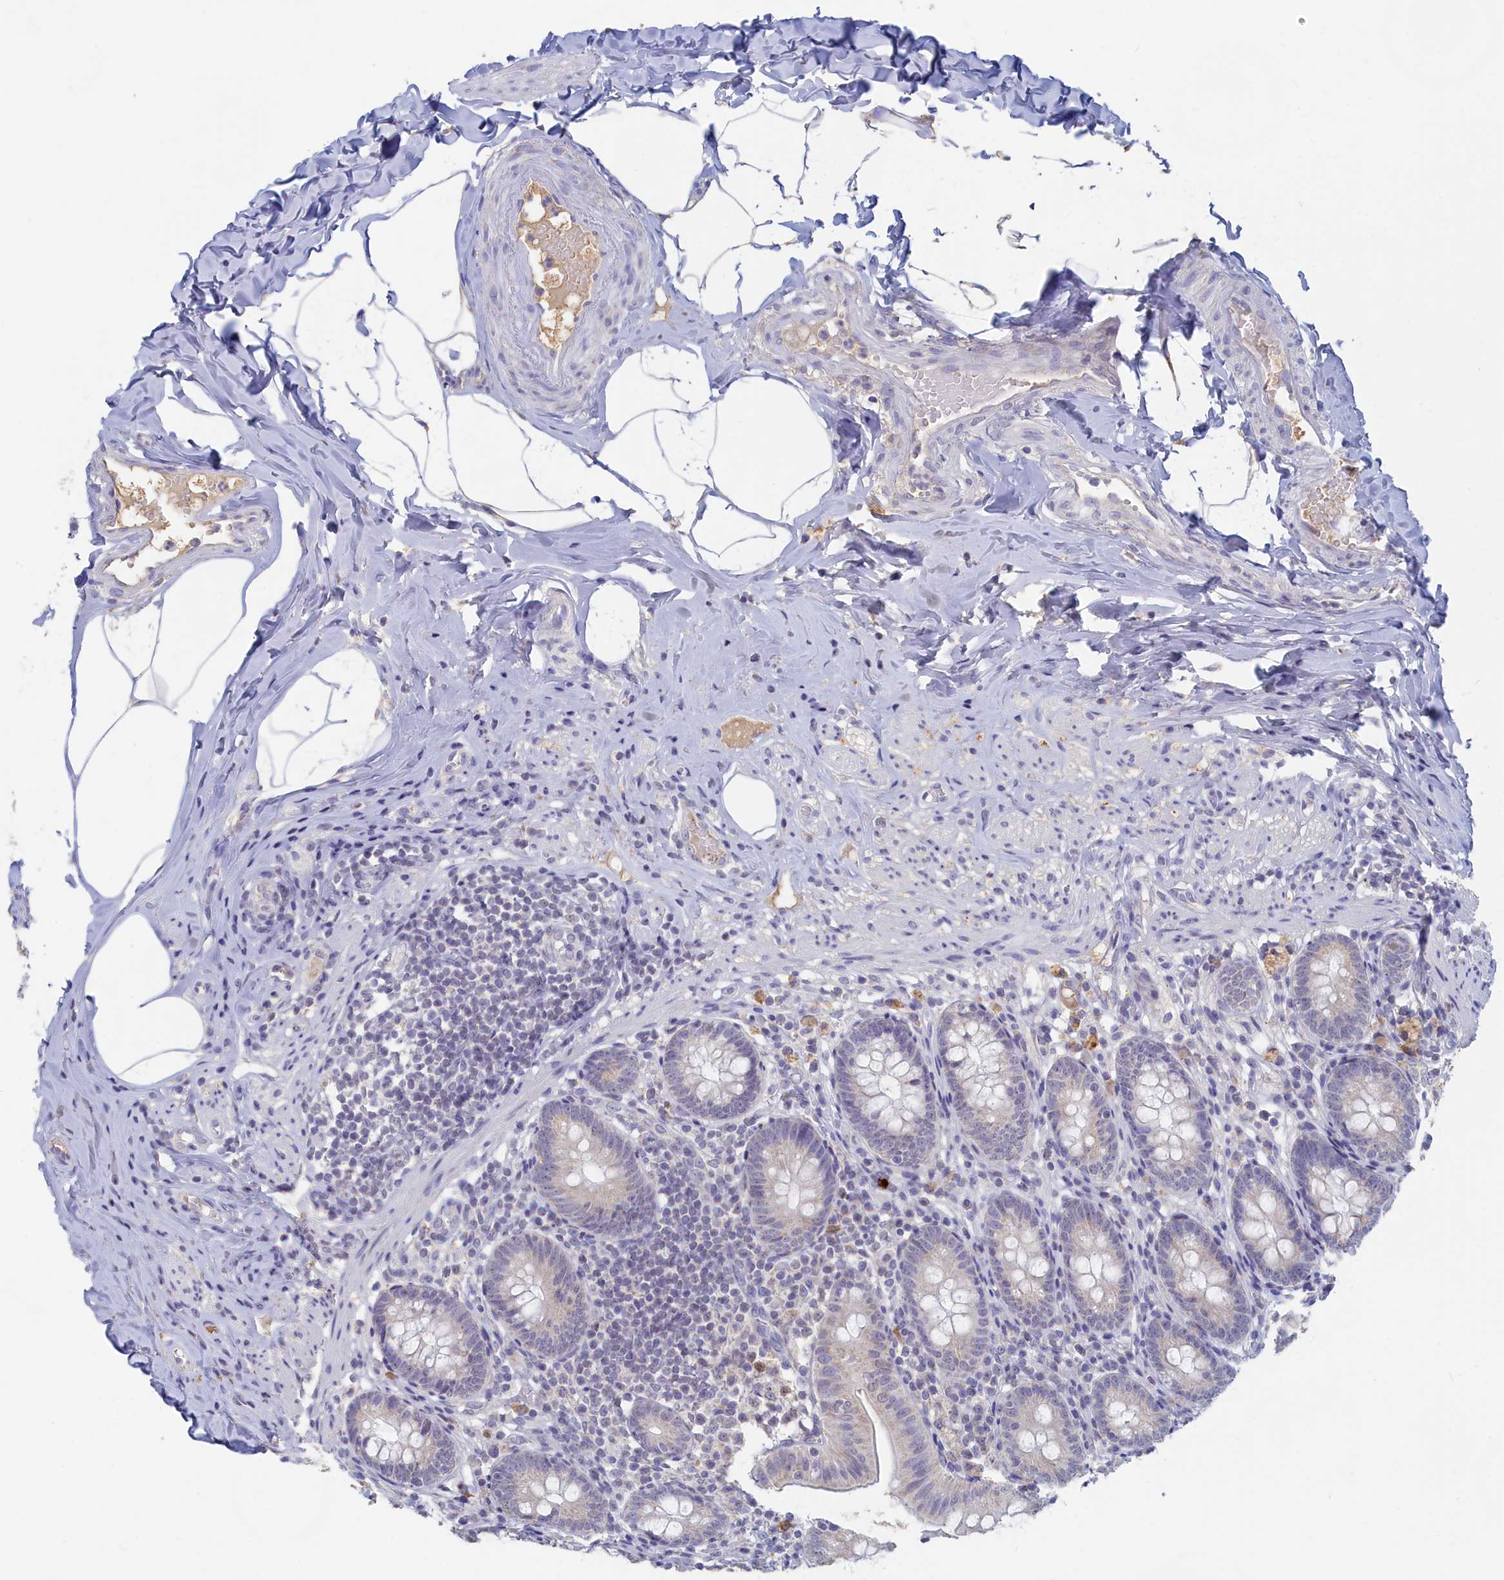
{"staining": {"intensity": "negative", "quantity": "none", "location": "none"}, "tissue": "appendix", "cell_type": "Glandular cells", "image_type": "normal", "snomed": [{"axis": "morphology", "description": "Normal tissue, NOS"}, {"axis": "topography", "description": "Appendix"}], "caption": "Immunohistochemical staining of benign appendix displays no significant expression in glandular cells. Brightfield microscopy of immunohistochemistry (IHC) stained with DAB (3,3'-diaminobenzidine) (brown) and hematoxylin (blue), captured at high magnification.", "gene": "LRIF1", "patient": {"sex": "male", "age": 55}}